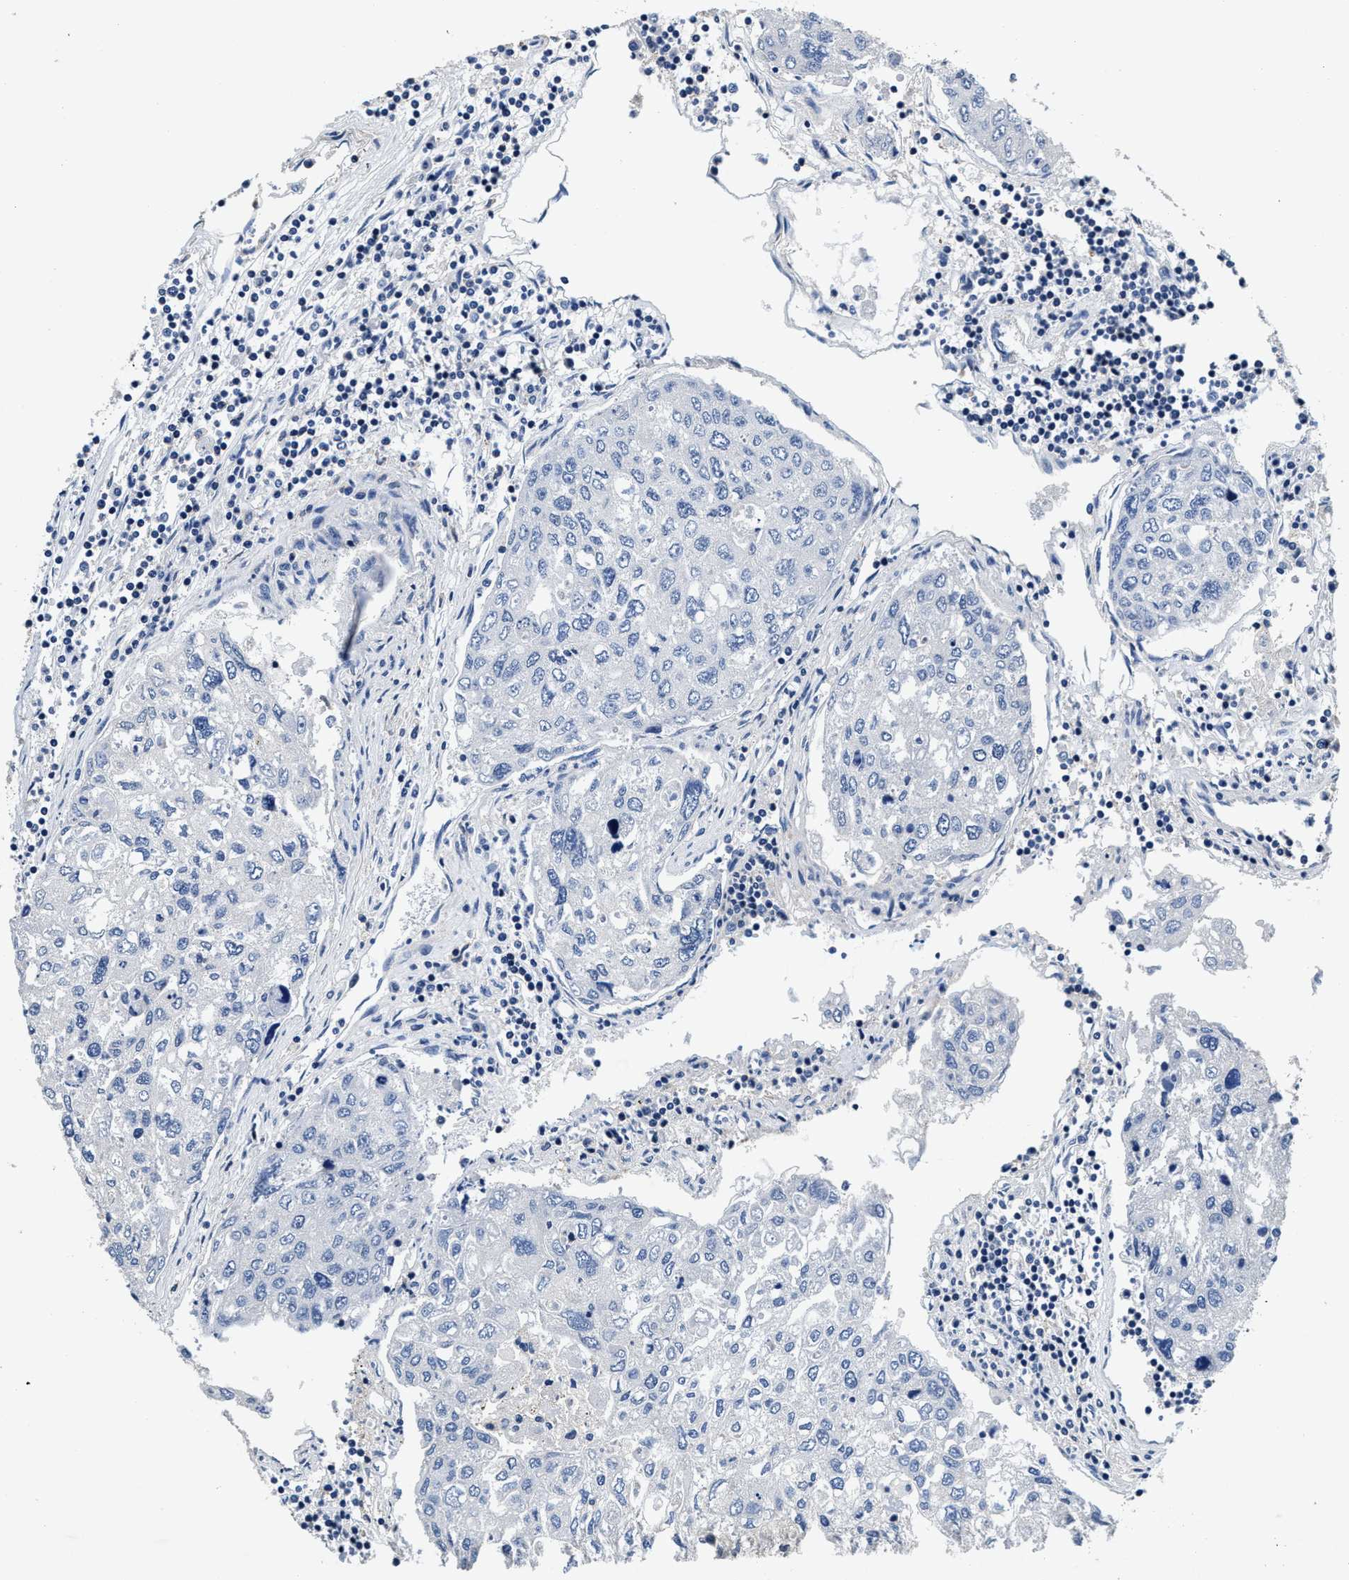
{"staining": {"intensity": "negative", "quantity": "none", "location": "none"}, "tissue": "urothelial cancer", "cell_type": "Tumor cells", "image_type": "cancer", "snomed": [{"axis": "morphology", "description": "Urothelial carcinoma, High grade"}, {"axis": "topography", "description": "Lymph node"}, {"axis": "topography", "description": "Urinary bladder"}], "caption": "Immunohistochemistry (IHC) image of urothelial cancer stained for a protein (brown), which displays no expression in tumor cells.", "gene": "ANKIB1", "patient": {"sex": "male", "age": 51}}